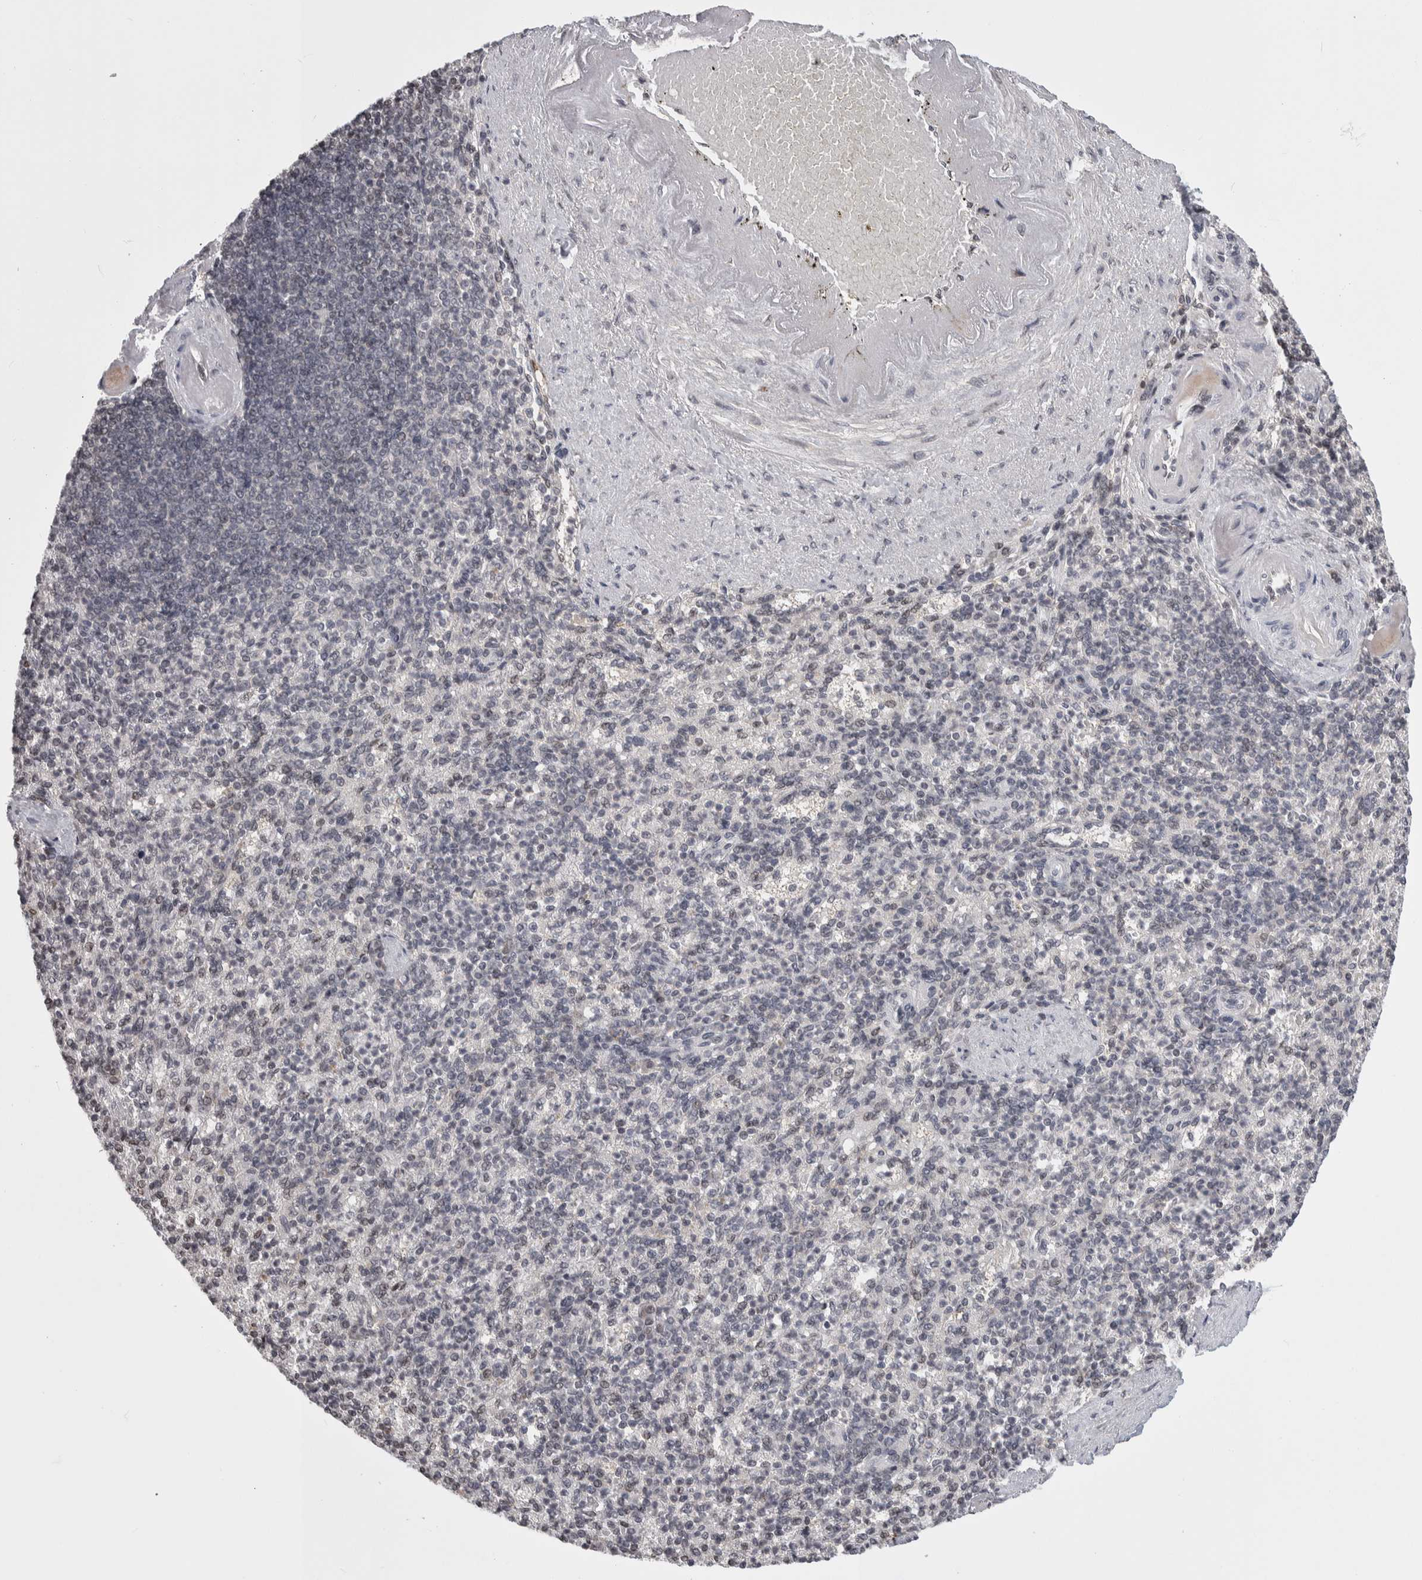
{"staining": {"intensity": "negative", "quantity": "none", "location": "none"}, "tissue": "spleen", "cell_type": "Cells in red pulp", "image_type": "normal", "snomed": [{"axis": "morphology", "description": "Normal tissue, NOS"}, {"axis": "topography", "description": "Spleen"}], "caption": "This photomicrograph is of unremarkable spleen stained with immunohistochemistry to label a protein in brown with the nuclei are counter-stained blue. There is no staining in cells in red pulp. The staining is performed using DAB brown chromogen with nuclei counter-stained in using hematoxylin.", "gene": "ZSCAN21", "patient": {"sex": "female", "age": 74}}